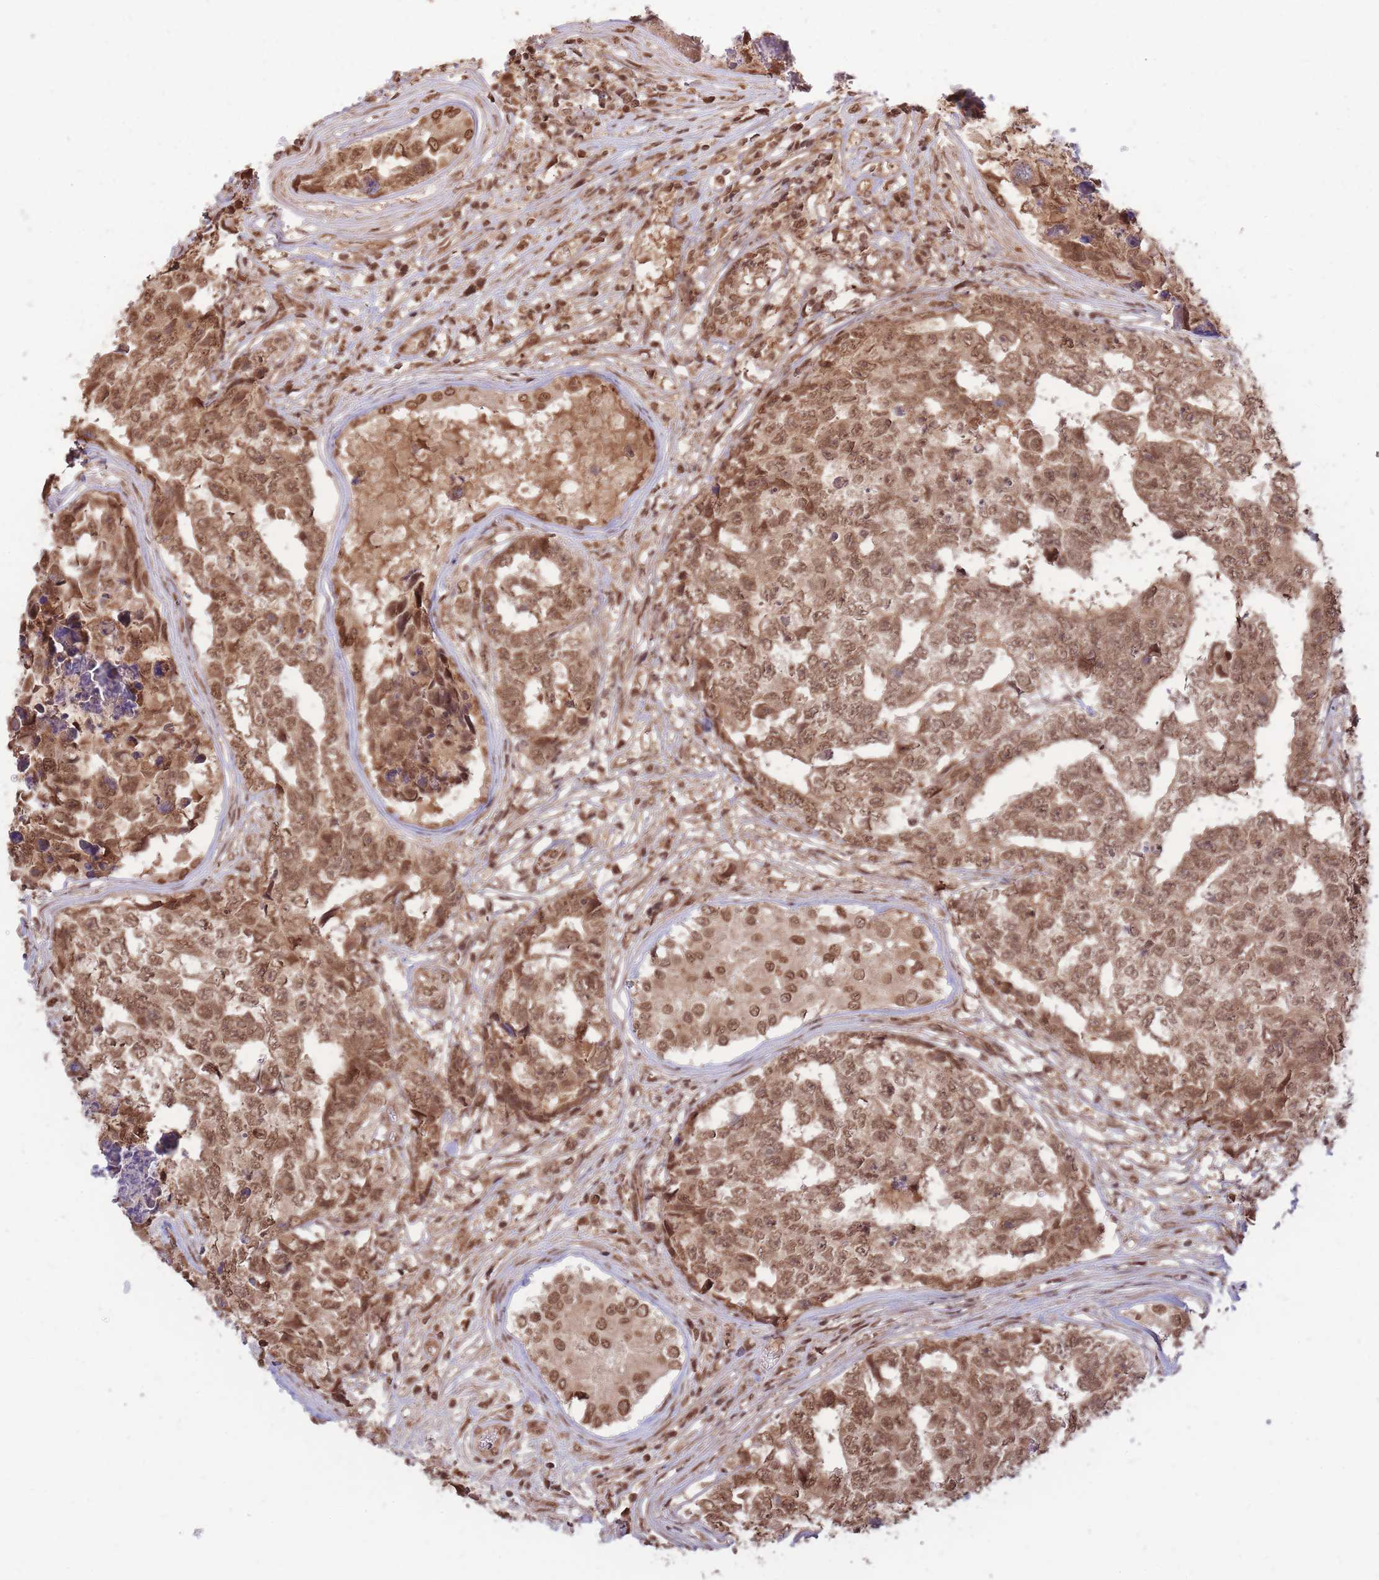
{"staining": {"intensity": "moderate", "quantity": ">75%", "location": "cytoplasmic/membranous,nuclear"}, "tissue": "testis cancer", "cell_type": "Tumor cells", "image_type": "cancer", "snomed": [{"axis": "morphology", "description": "Carcinoma, Embryonal, NOS"}, {"axis": "topography", "description": "Testis"}], "caption": "Human testis embryonal carcinoma stained with a protein marker exhibits moderate staining in tumor cells.", "gene": "SRA1", "patient": {"sex": "male", "age": 25}}